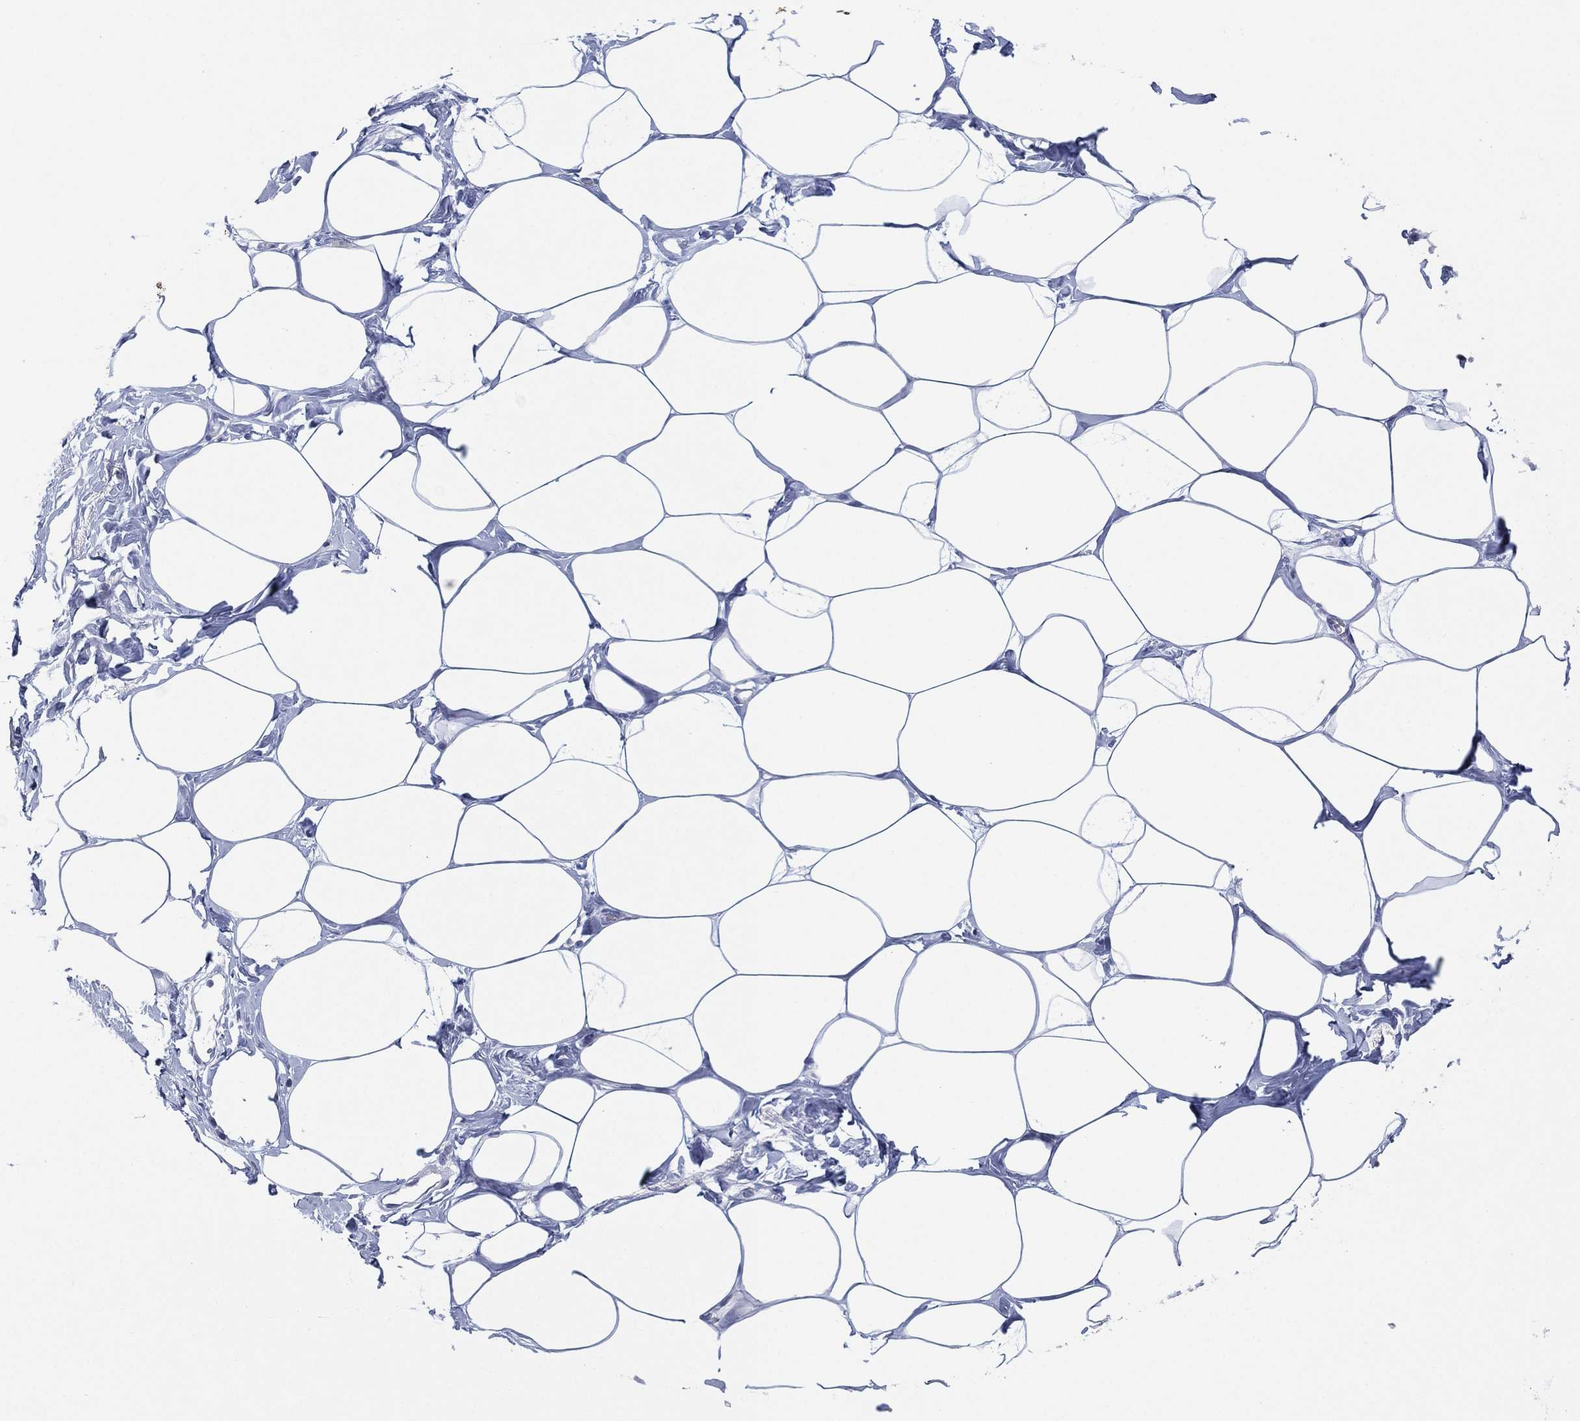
{"staining": {"intensity": "negative", "quantity": "none", "location": "none"}, "tissue": "breast", "cell_type": "Adipocytes", "image_type": "normal", "snomed": [{"axis": "morphology", "description": "Normal tissue, NOS"}, {"axis": "morphology", "description": "Lobular carcinoma, in situ"}, {"axis": "topography", "description": "Breast"}], "caption": "Adipocytes show no significant protein positivity in unremarkable breast. The staining was performed using DAB to visualize the protein expression in brown, while the nuclei were stained in blue with hematoxylin (Magnification: 20x).", "gene": "KRT35", "patient": {"sex": "female", "age": 35}}